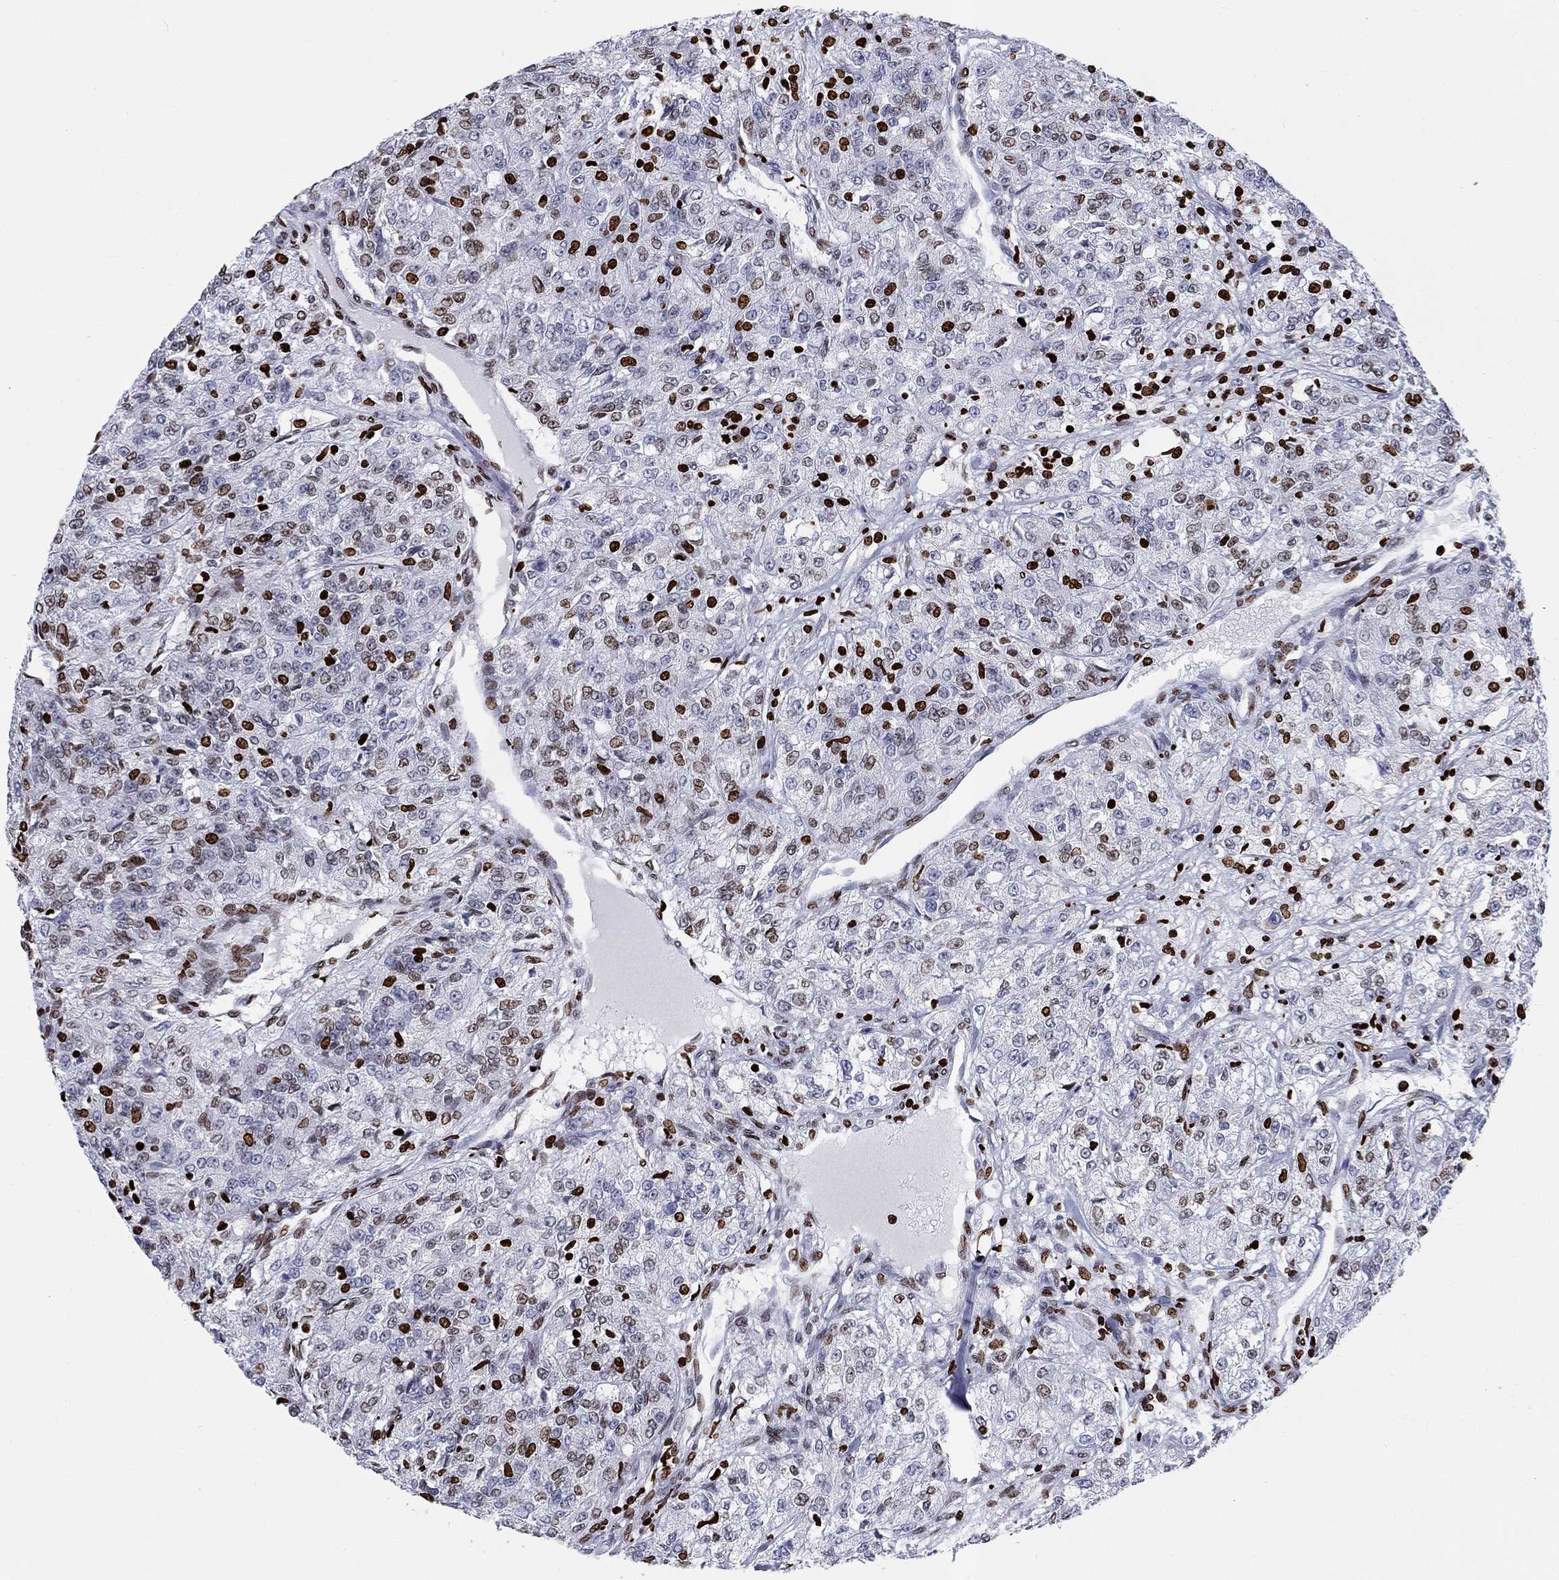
{"staining": {"intensity": "strong", "quantity": "<25%", "location": "nuclear"}, "tissue": "renal cancer", "cell_type": "Tumor cells", "image_type": "cancer", "snomed": [{"axis": "morphology", "description": "Adenocarcinoma, NOS"}, {"axis": "topography", "description": "Kidney"}], "caption": "Strong nuclear expression for a protein is present in approximately <25% of tumor cells of renal cancer (adenocarcinoma) using immunohistochemistry (IHC).", "gene": "H1-5", "patient": {"sex": "female", "age": 63}}